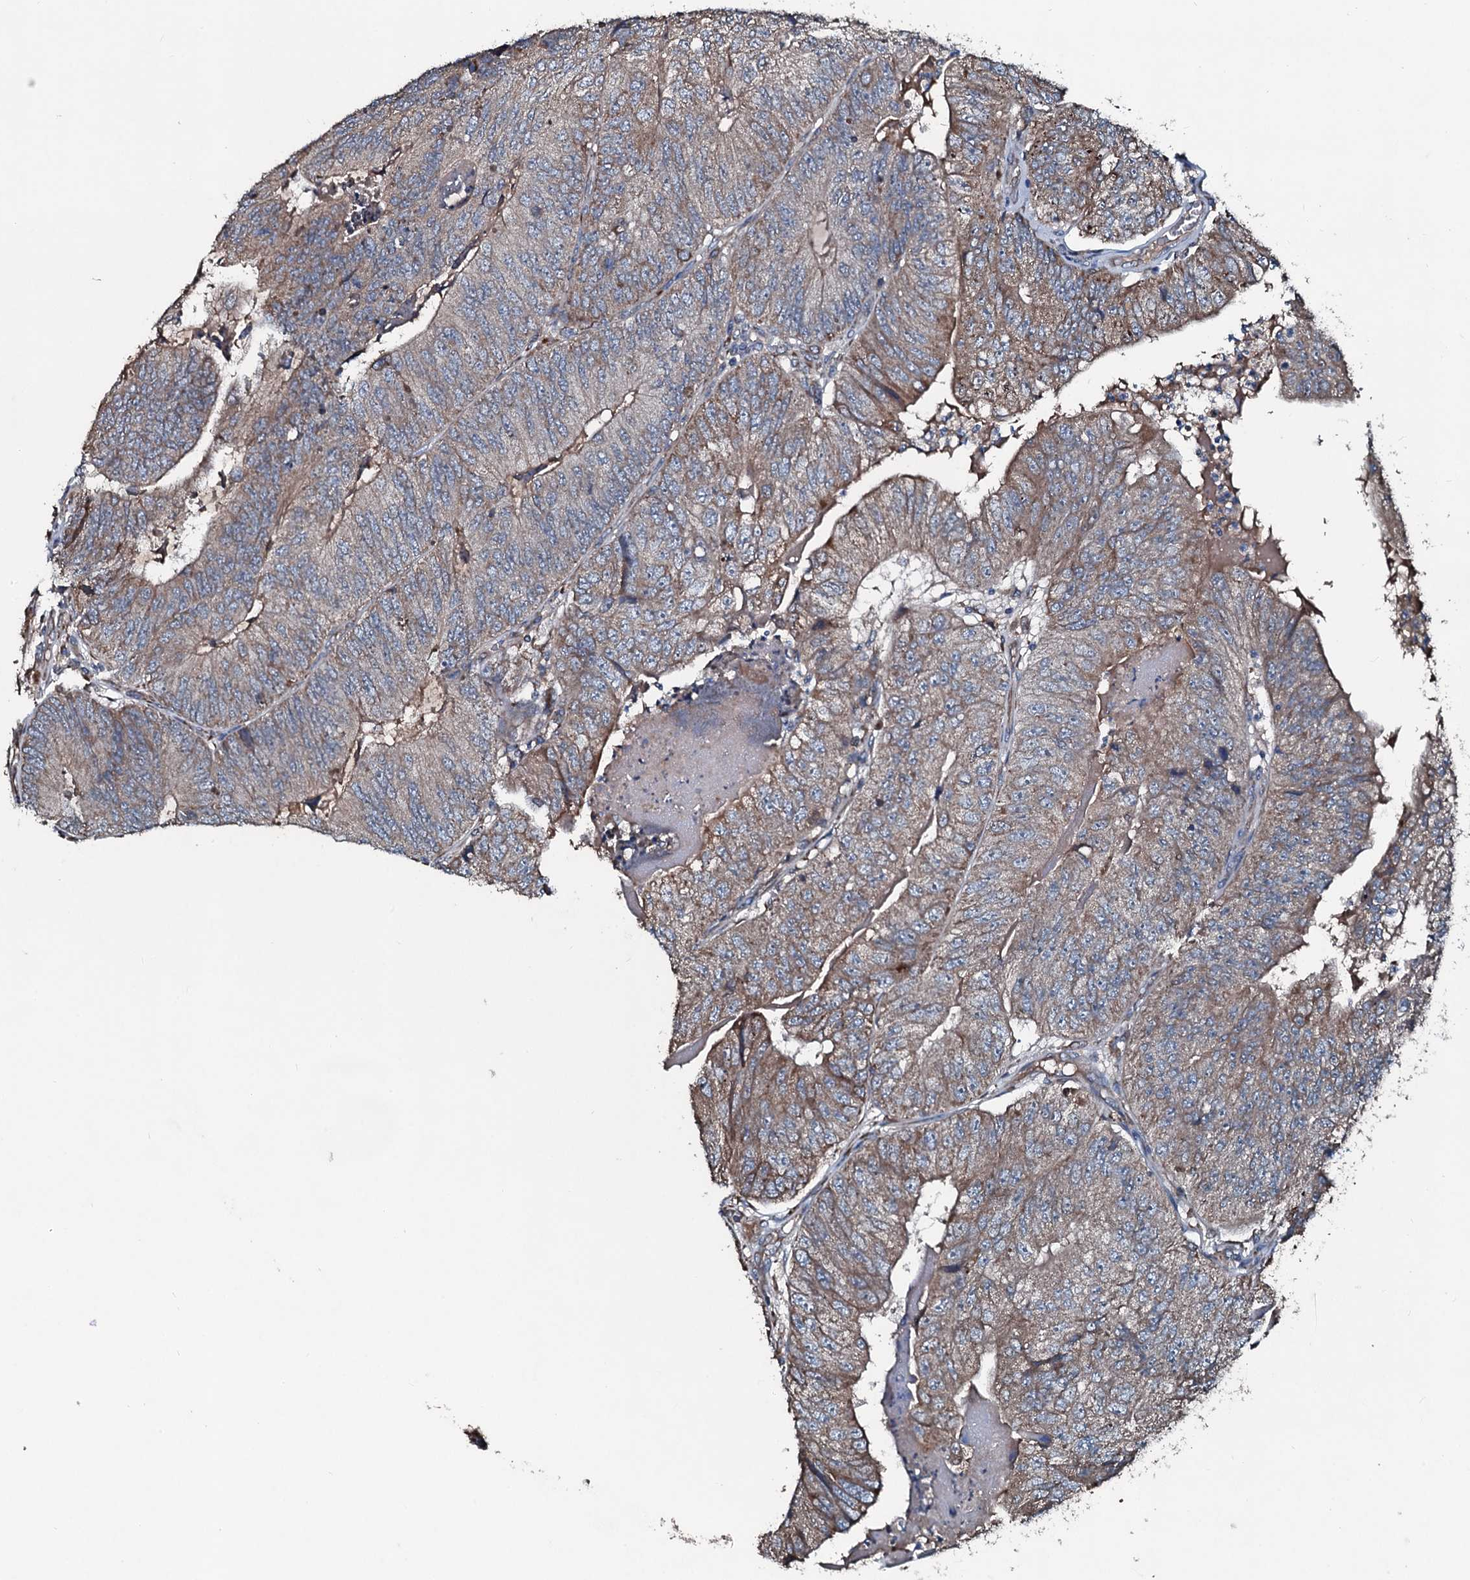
{"staining": {"intensity": "weak", "quantity": ">75%", "location": "cytoplasmic/membranous"}, "tissue": "colorectal cancer", "cell_type": "Tumor cells", "image_type": "cancer", "snomed": [{"axis": "morphology", "description": "Adenocarcinoma, NOS"}, {"axis": "topography", "description": "Colon"}], "caption": "Protein expression analysis of colorectal cancer (adenocarcinoma) shows weak cytoplasmic/membranous staining in about >75% of tumor cells.", "gene": "ACSS3", "patient": {"sex": "female", "age": 67}}